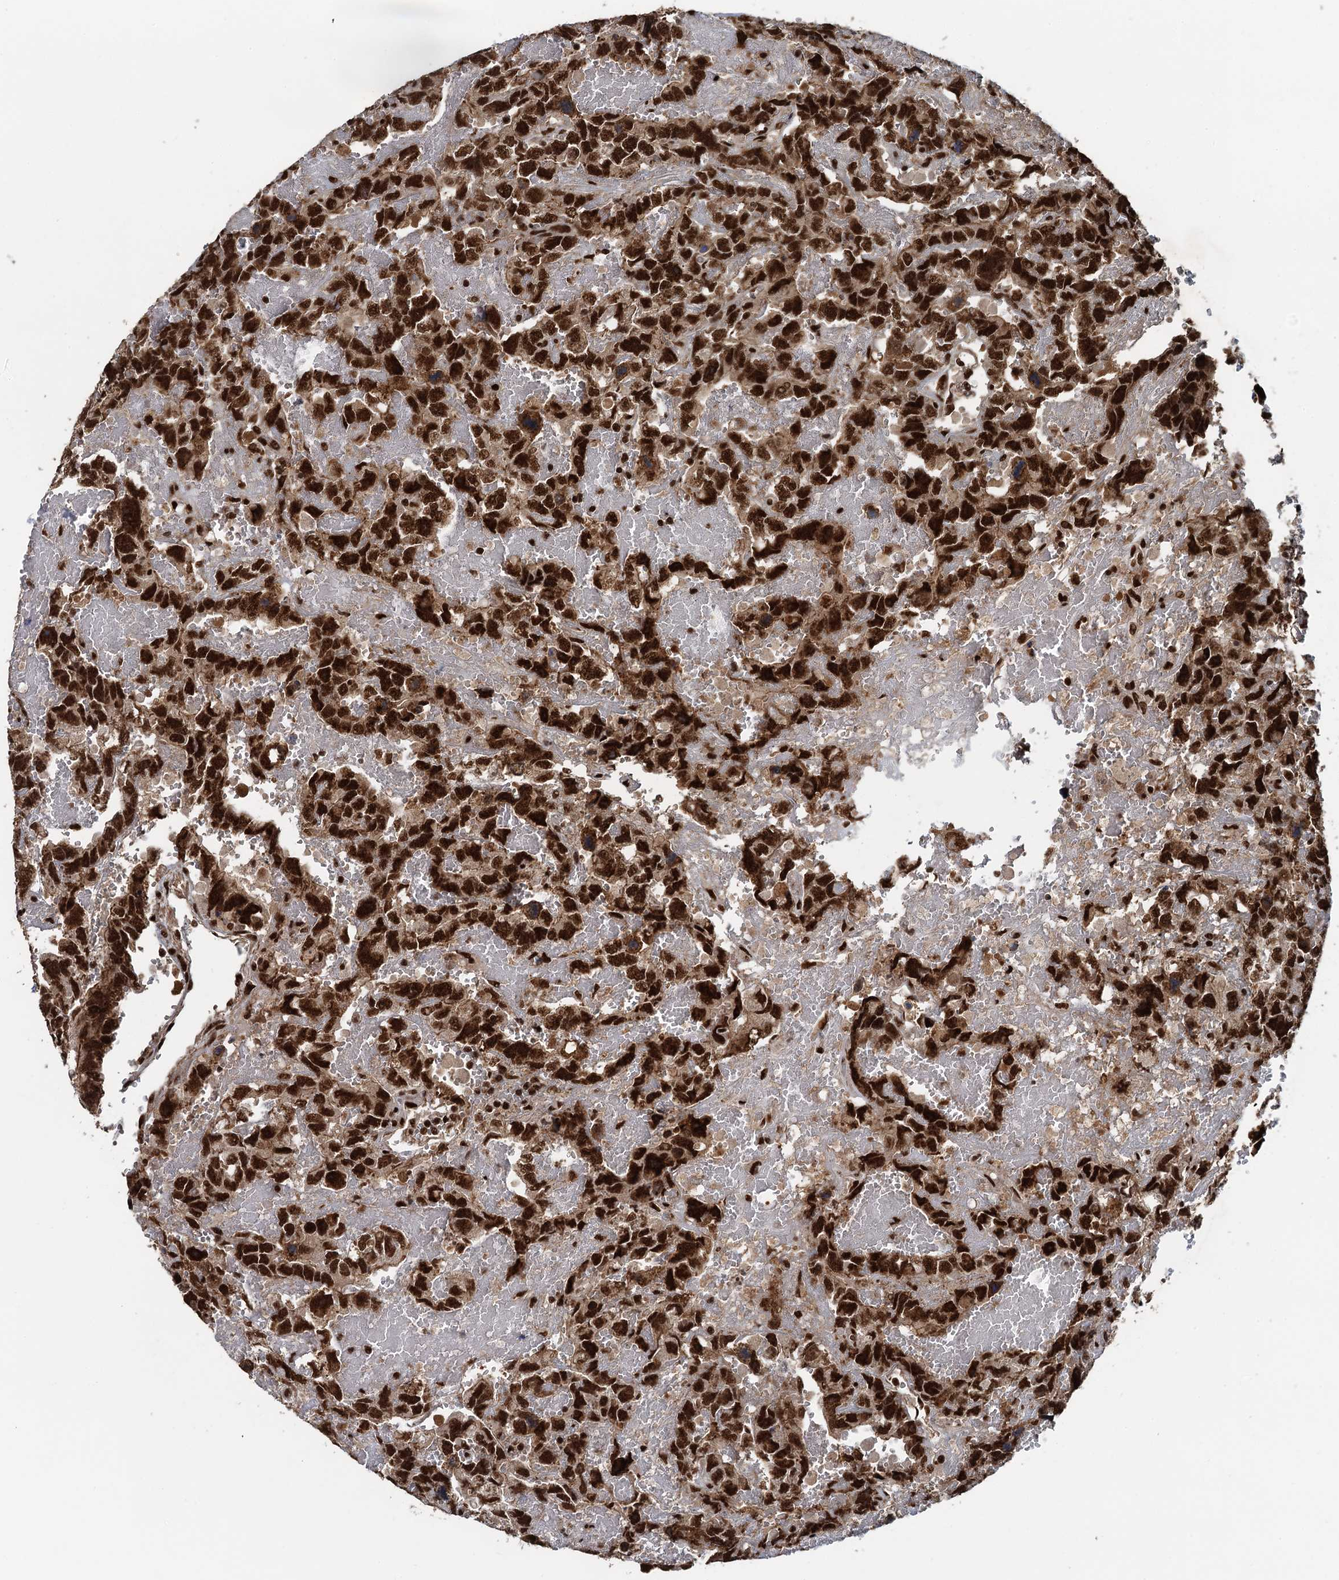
{"staining": {"intensity": "strong", "quantity": ">75%", "location": "nuclear"}, "tissue": "testis cancer", "cell_type": "Tumor cells", "image_type": "cancer", "snomed": [{"axis": "morphology", "description": "Carcinoma, Embryonal, NOS"}, {"axis": "topography", "description": "Testis"}], "caption": "Embryonal carcinoma (testis) tissue demonstrates strong nuclear staining in about >75% of tumor cells", "gene": "ZC3H18", "patient": {"sex": "male", "age": 45}}